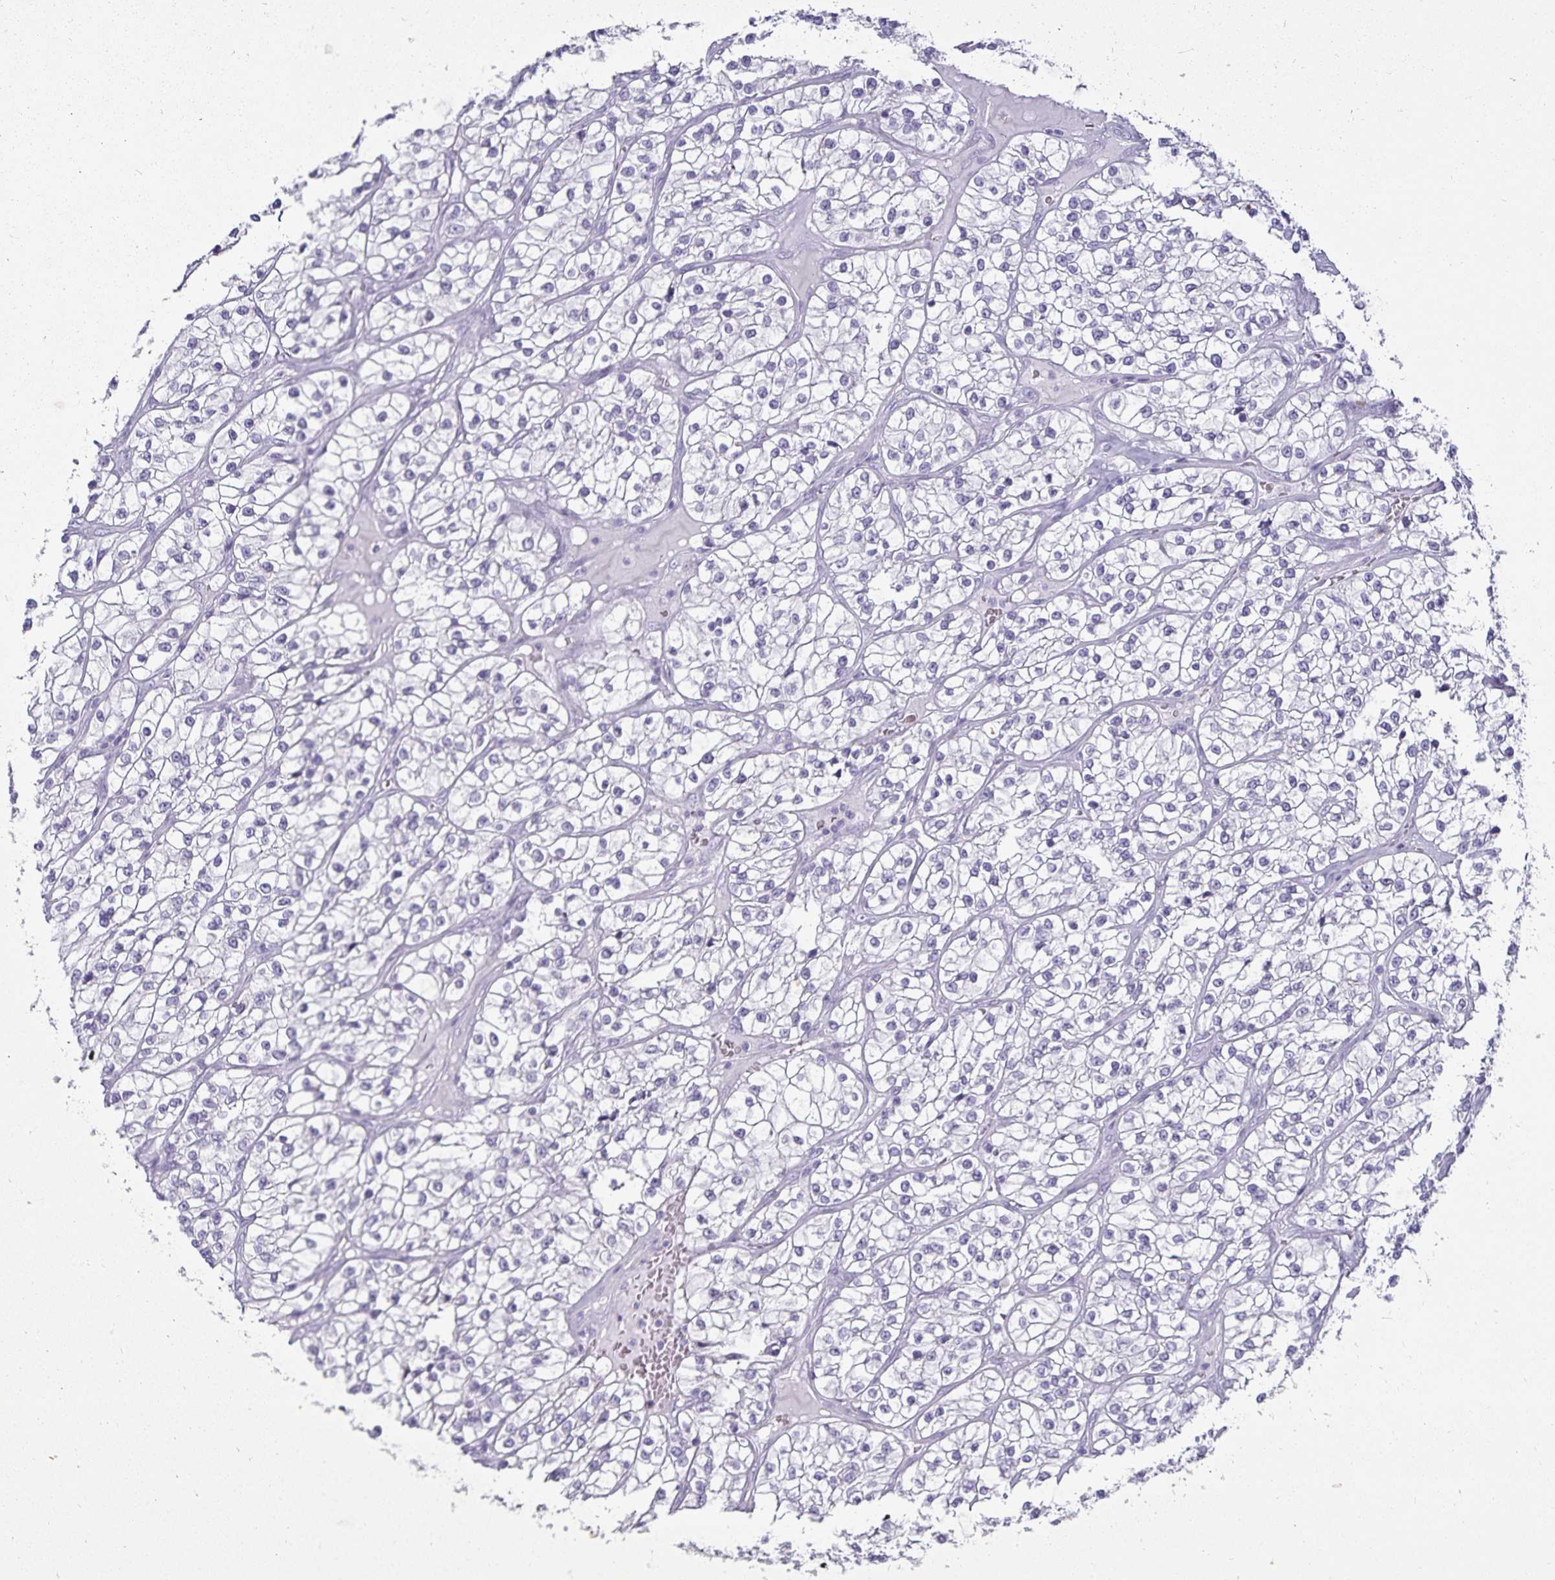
{"staining": {"intensity": "negative", "quantity": "none", "location": "none"}, "tissue": "renal cancer", "cell_type": "Tumor cells", "image_type": "cancer", "snomed": [{"axis": "morphology", "description": "Adenocarcinoma, NOS"}, {"axis": "topography", "description": "Kidney"}], "caption": "High magnification brightfield microscopy of renal cancer (adenocarcinoma) stained with DAB (brown) and counterstained with hematoxylin (blue): tumor cells show no significant expression.", "gene": "DEFA6", "patient": {"sex": "female", "age": 57}}